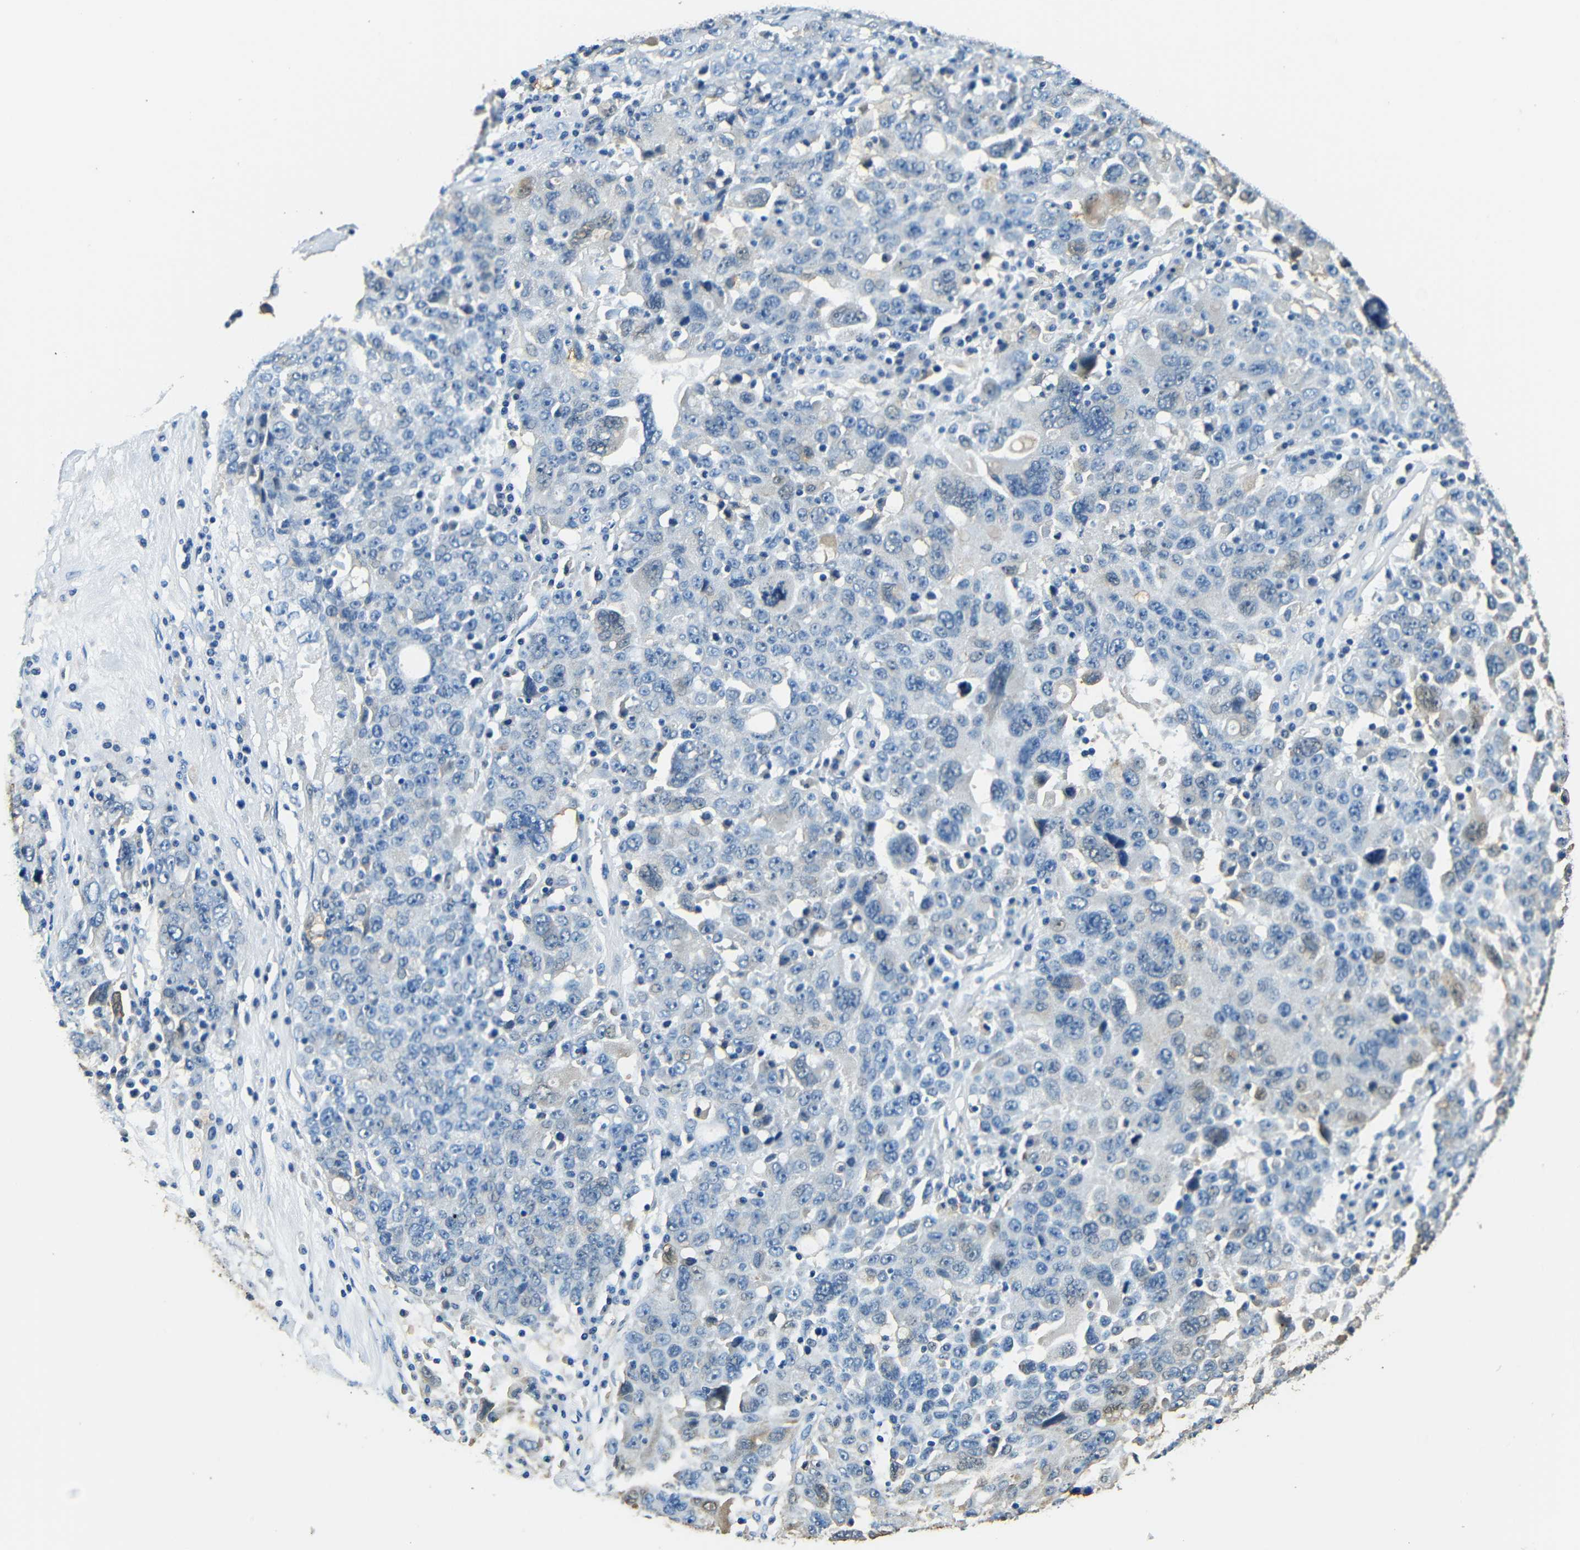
{"staining": {"intensity": "negative", "quantity": "none", "location": "none"}, "tissue": "ovarian cancer", "cell_type": "Tumor cells", "image_type": "cancer", "snomed": [{"axis": "morphology", "description": "Carcinoma, endometroid"}, {"axis": "topography", "description": "Ovary"}], "caption": "This photomicrograph is of ovarian cancer (endometroid carcinoma) stained with immunohistochemistry (IHC) to label a protein in brown with the nuclei are counter-stained blue. There is no staining in tumor cells. (Brightfield microscopy of DAB (3,3'-diaminobenzidine) immunohistochemistry at high magnification).", "gene": "FMO5", "patient": {"sex": "female", "age": 62}}